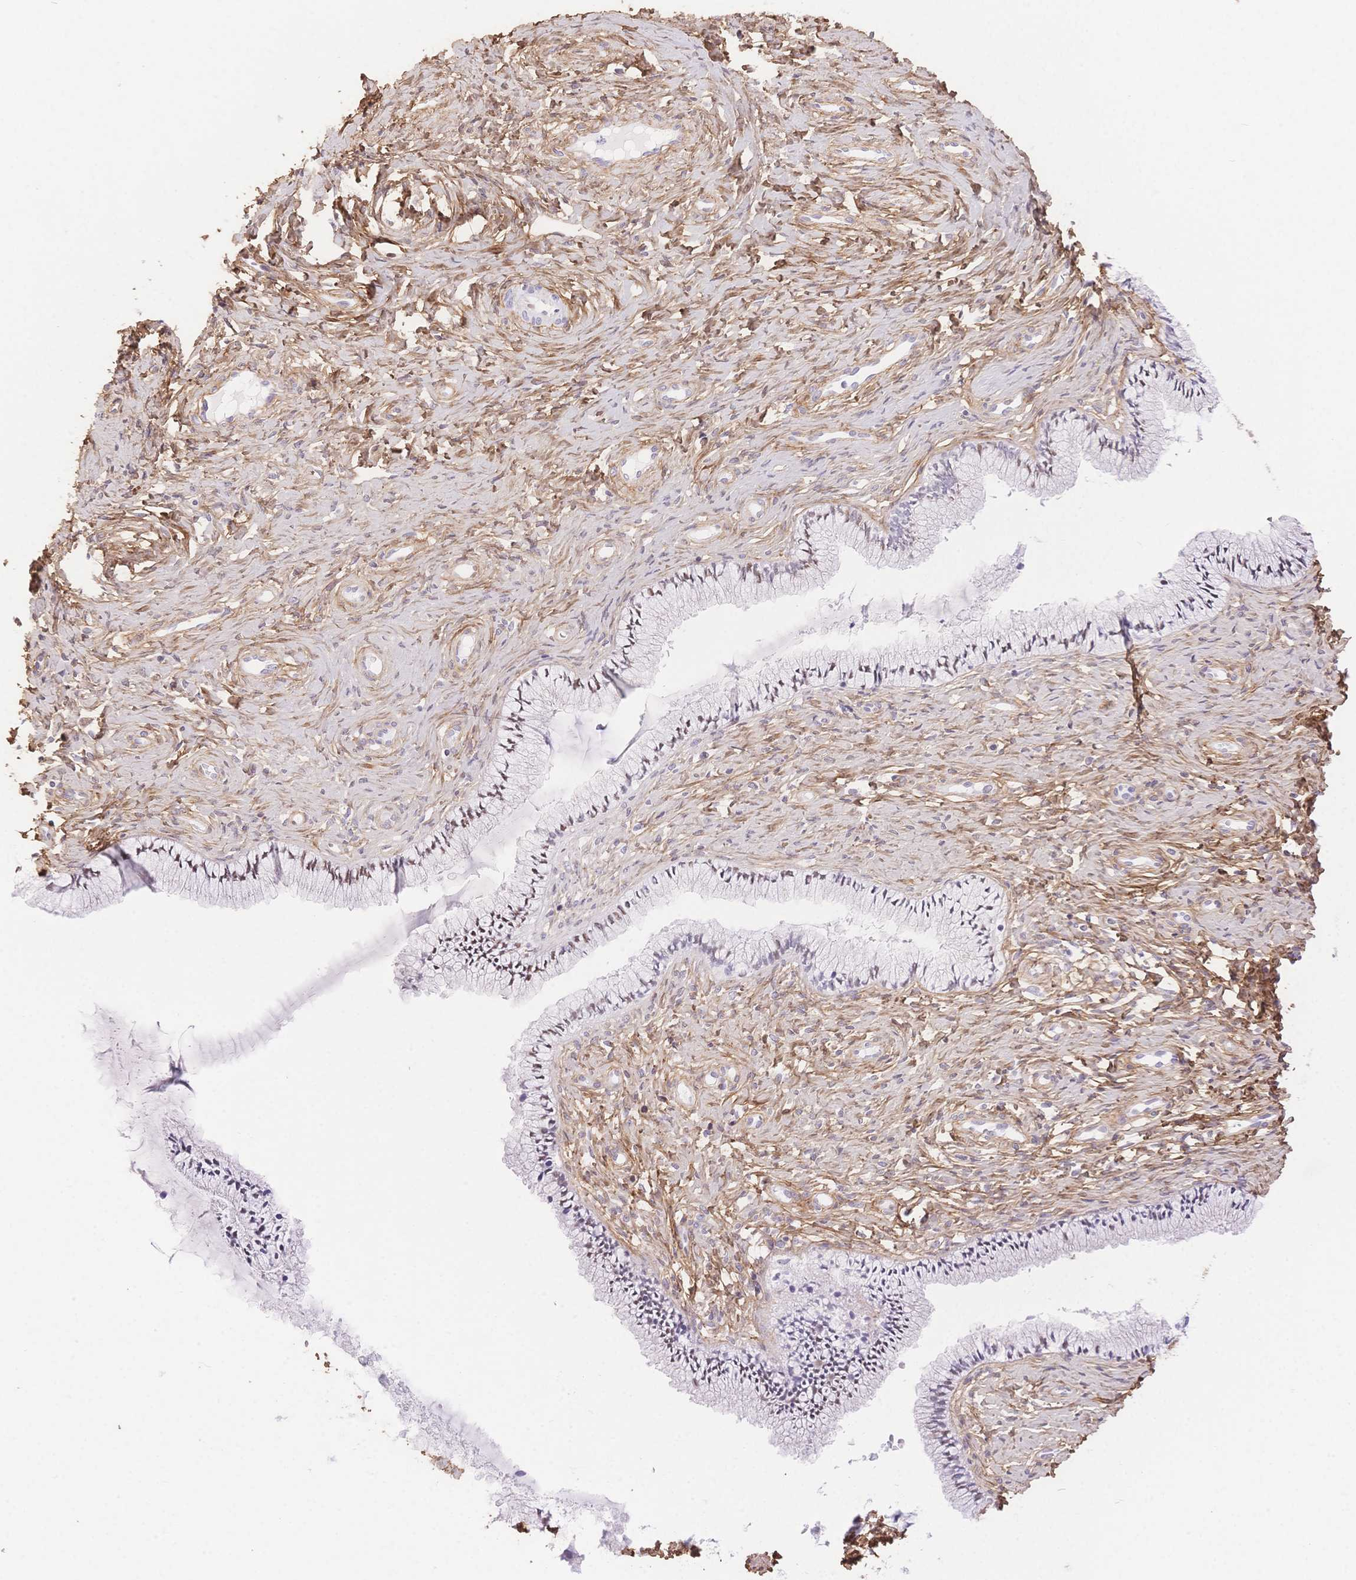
{"staining": {"intensity": "moderate", "quantity": "<25%", "location": "nuclear"}, "tissue": "cervix", "cell_type": "Glandular cells", "image_type": "normal", "snomed": [{"axis": "morphology", "description": "Normal tissue, NOS"}, {"axis": "topography", "description": "Cervix"}], "caption": "Glandular cells show low levels of moderate nuclear staining in approximately <25% of cells in benign cervix. (DAB (3,3'-diaminobenzidine) IHC with brightfield microscopy, high magnification).", "gene": "PDZD2", "patient": {"sex": "female", "age": 37}}